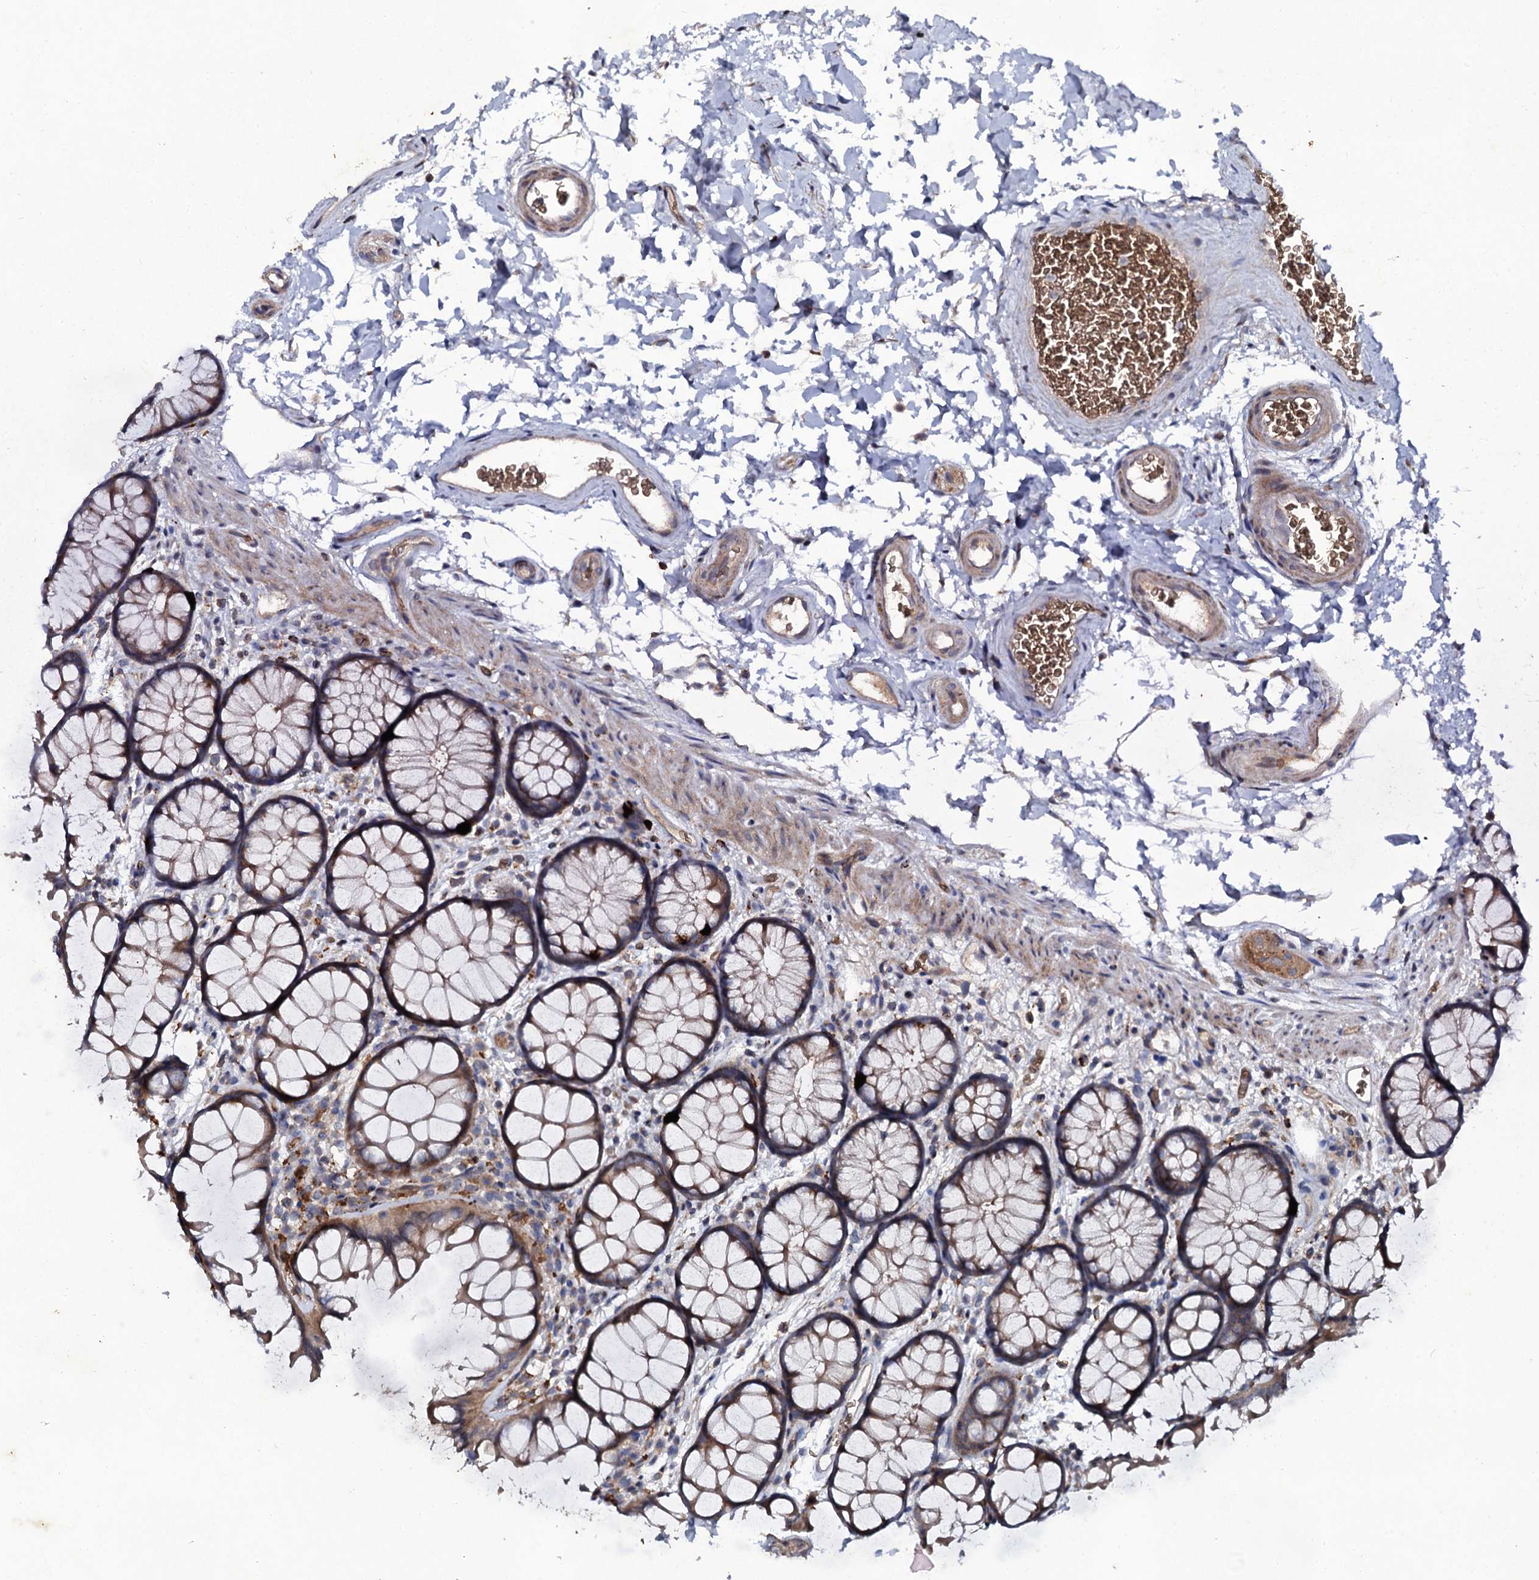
{"staining": {"intensity": "weak", "quantity": ">75%", "location": "cytoplasmic/membranous"}, "tissue": "colon", "cell_type": "Endothelial cells", "image_type": "normal", "snomed": [{"axis": "morphology", "description": "Normal tissue, NOS"}, {"axis": "topography", "description": "Colon"}], "caption": "Immunohistochemistry (IHC) of benign human colon demonstrates low levels of weak cytoplasmic/membranous positivity in about >75% of endothelial cells.", "gene": "LRRC28", "patient": {"sex": "female", "age": 82}}